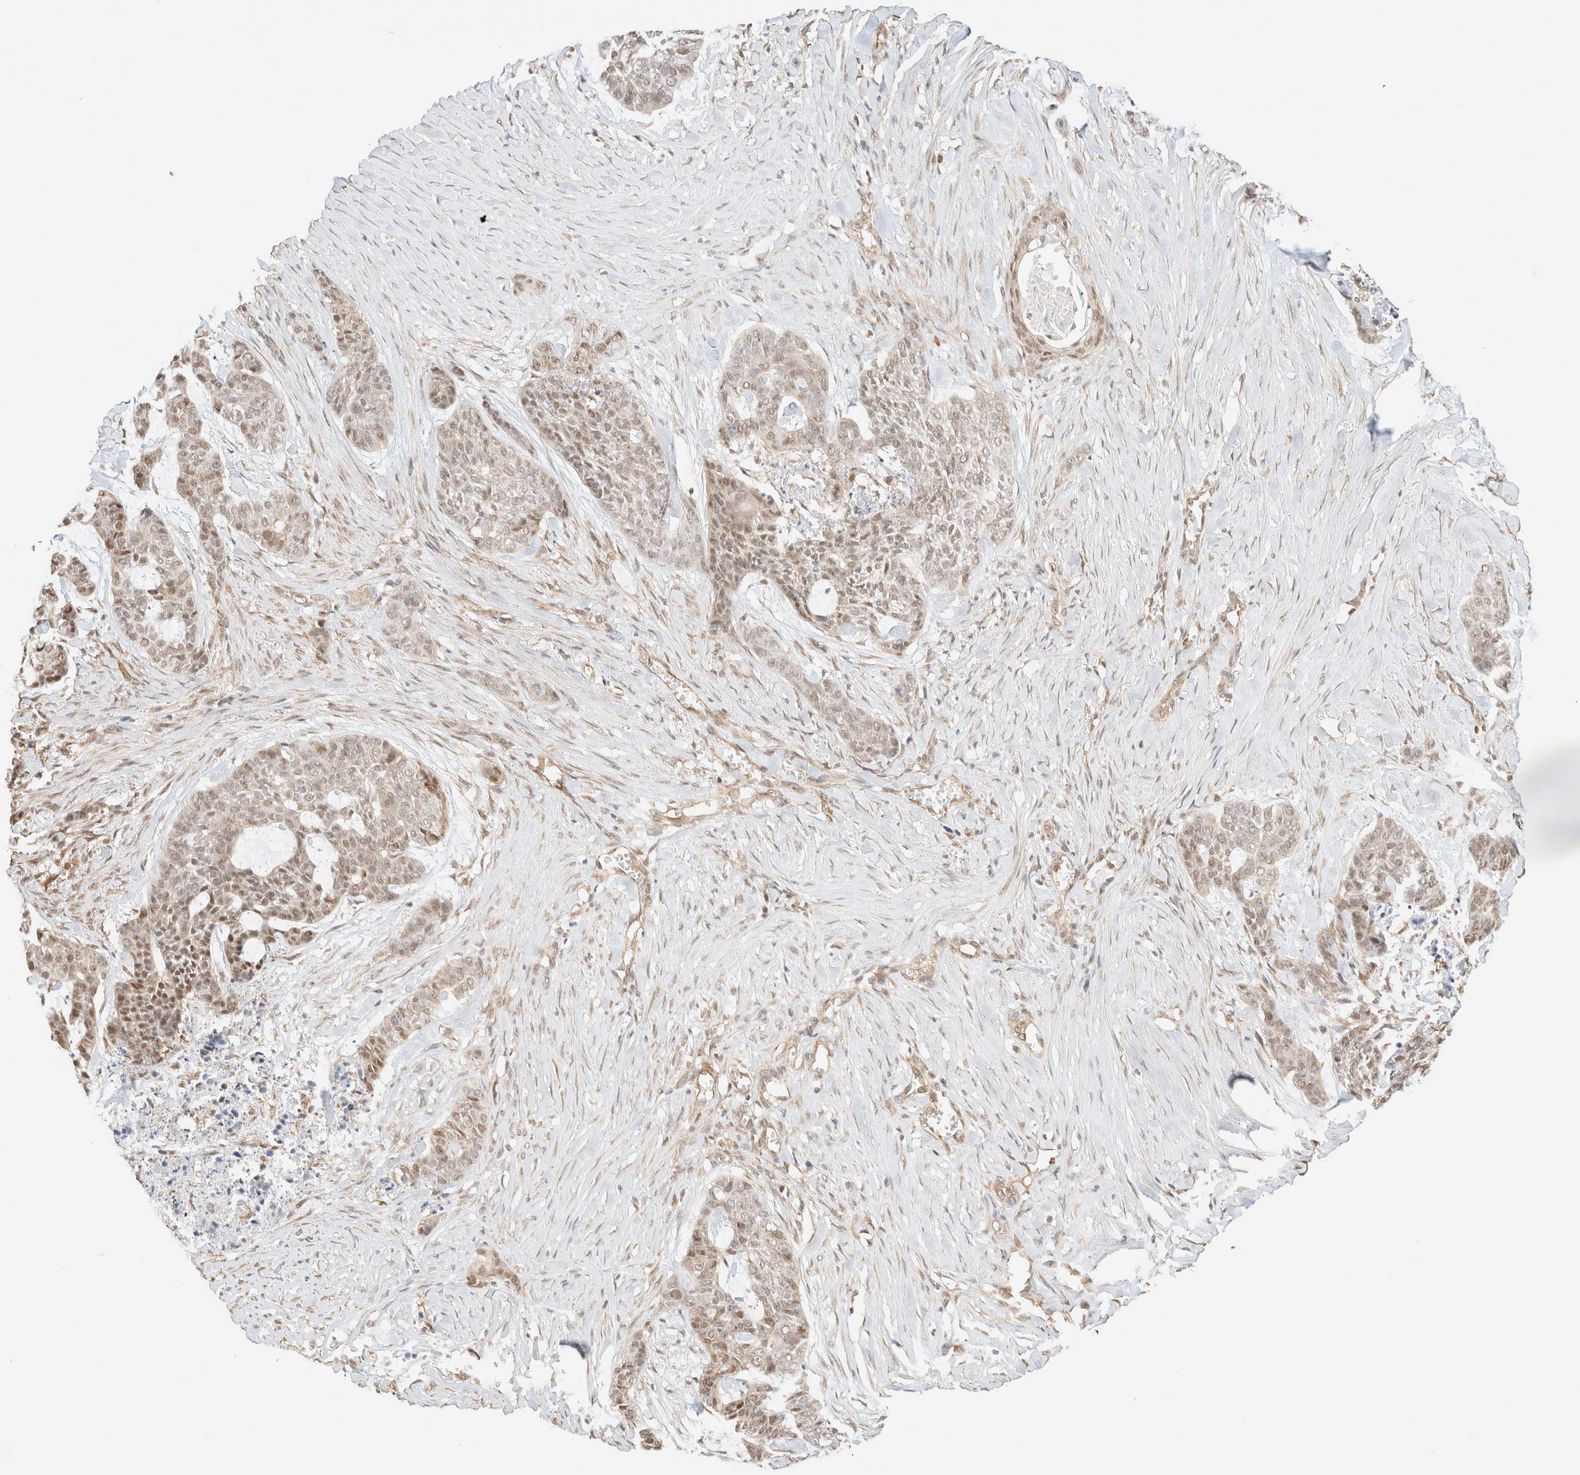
{"staining": {"intensity": "moderate", "quantity": "25%-75%", "location": "nuclear"}, "tissue": "skin cancer", "cell_type": "Tumor cells", "image_type": "cancer", "snomed": [{"axis": "morphology", "description": "Basal cell carcinoma"}, {"axis": "topography", "description": "Skin"}], "caption": "IHC of basal cell carcinoma (skin) reveals medium levels of moderate nuclear staining in approximately 25%-75% of tumor cells. The staining was performed using DAB to visualize the protein expression in brown, while the nuclei were stained in blue with hematoxylin (Magnification: 20x).", "gene": "ARID5A", "patient": {"sex": "female", "age": 64}}